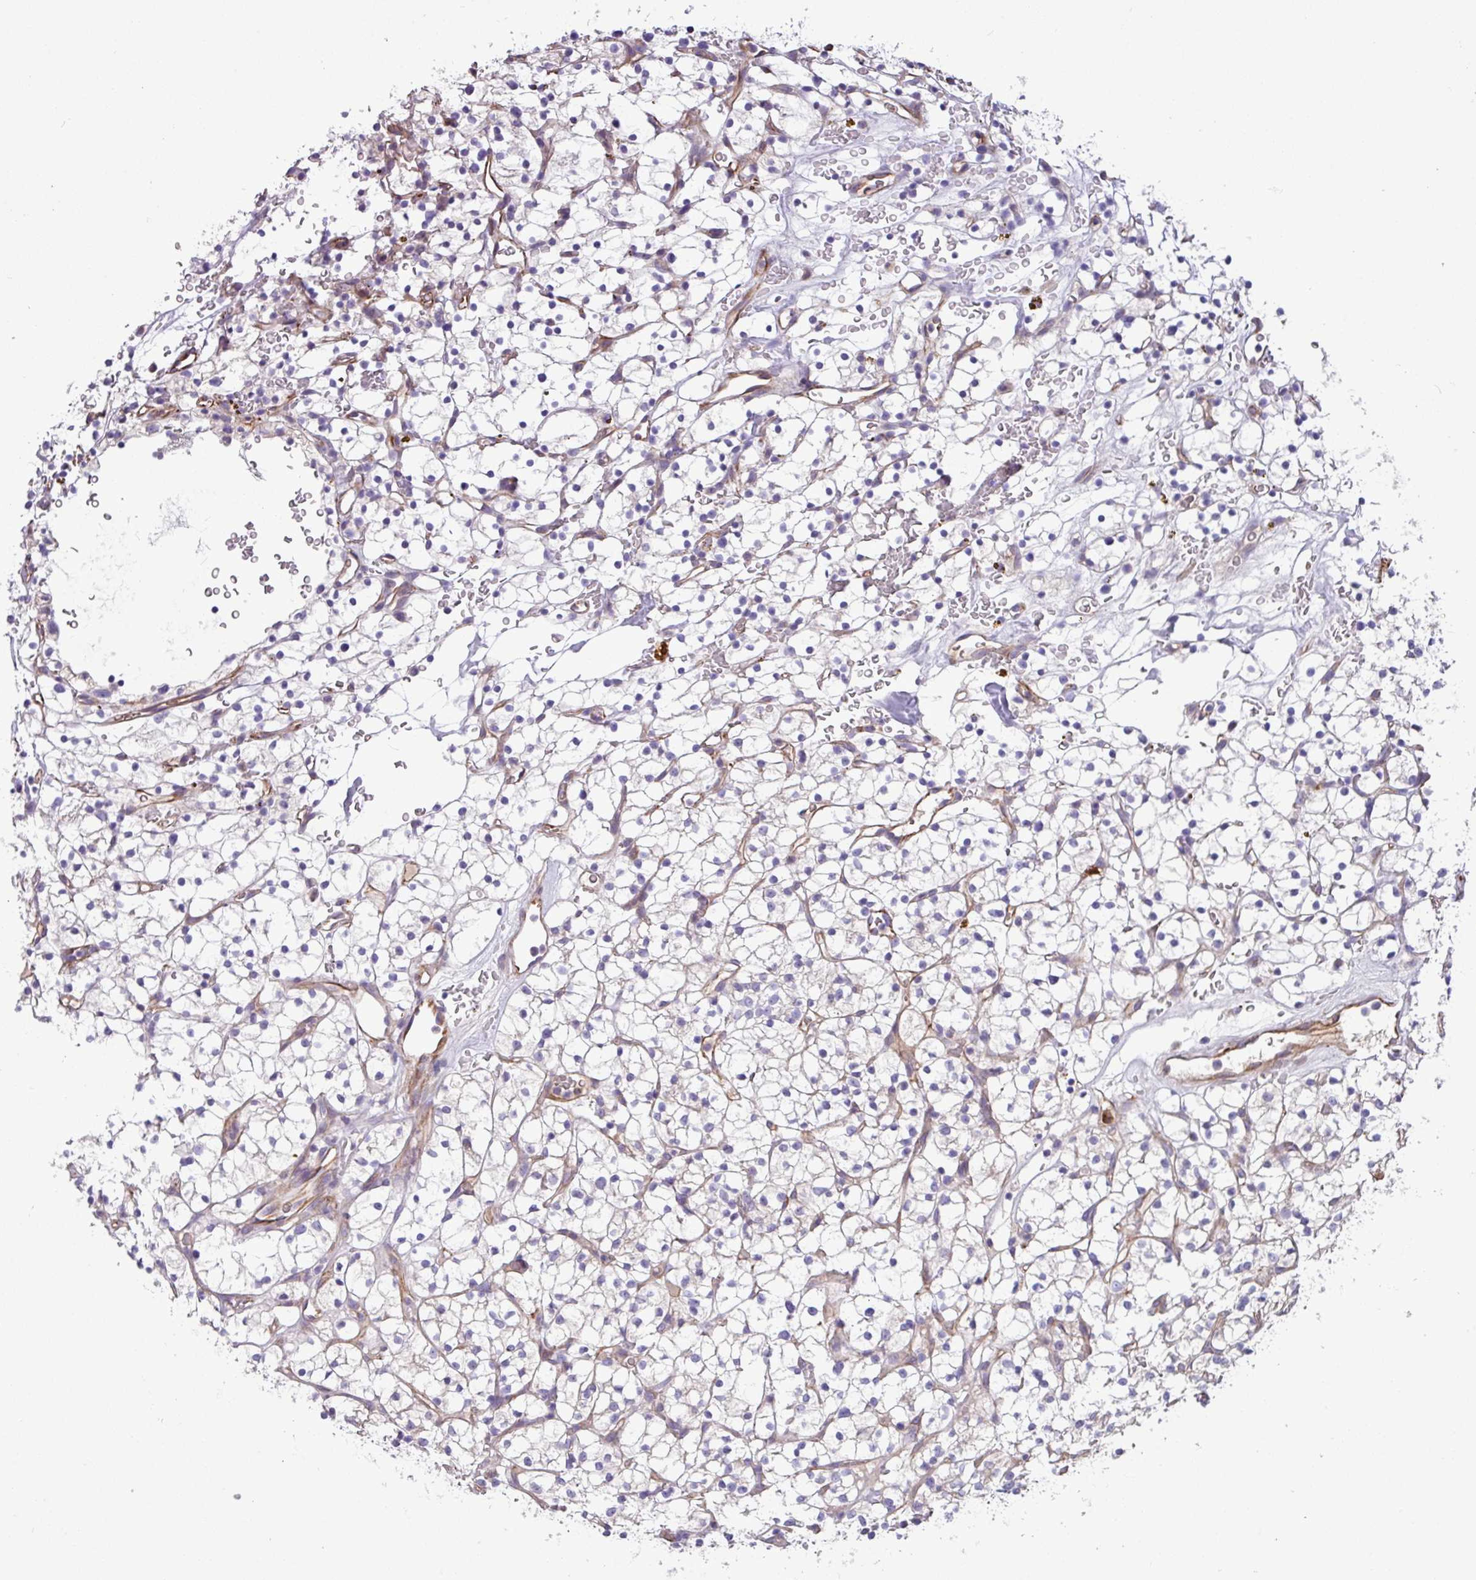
{"staining": {"intensity": "negative", "quantity": "none", "location": "none"}, "tissue": "renal cancer", "cell_type": "Tumor cells", "image_type": "cancer", "snomed": [{"axis": "morphology", "description": "Adenocarcinoma, NOS"}, {"axis": "topography", "description": "Kidney"}], "caption": "Micrograph shows no protein expression in tumor cells of renal cancer (adenocarcinoma) tissue.", "gene": "MRM2", "patient": {"sex": "female", "age": 64}}